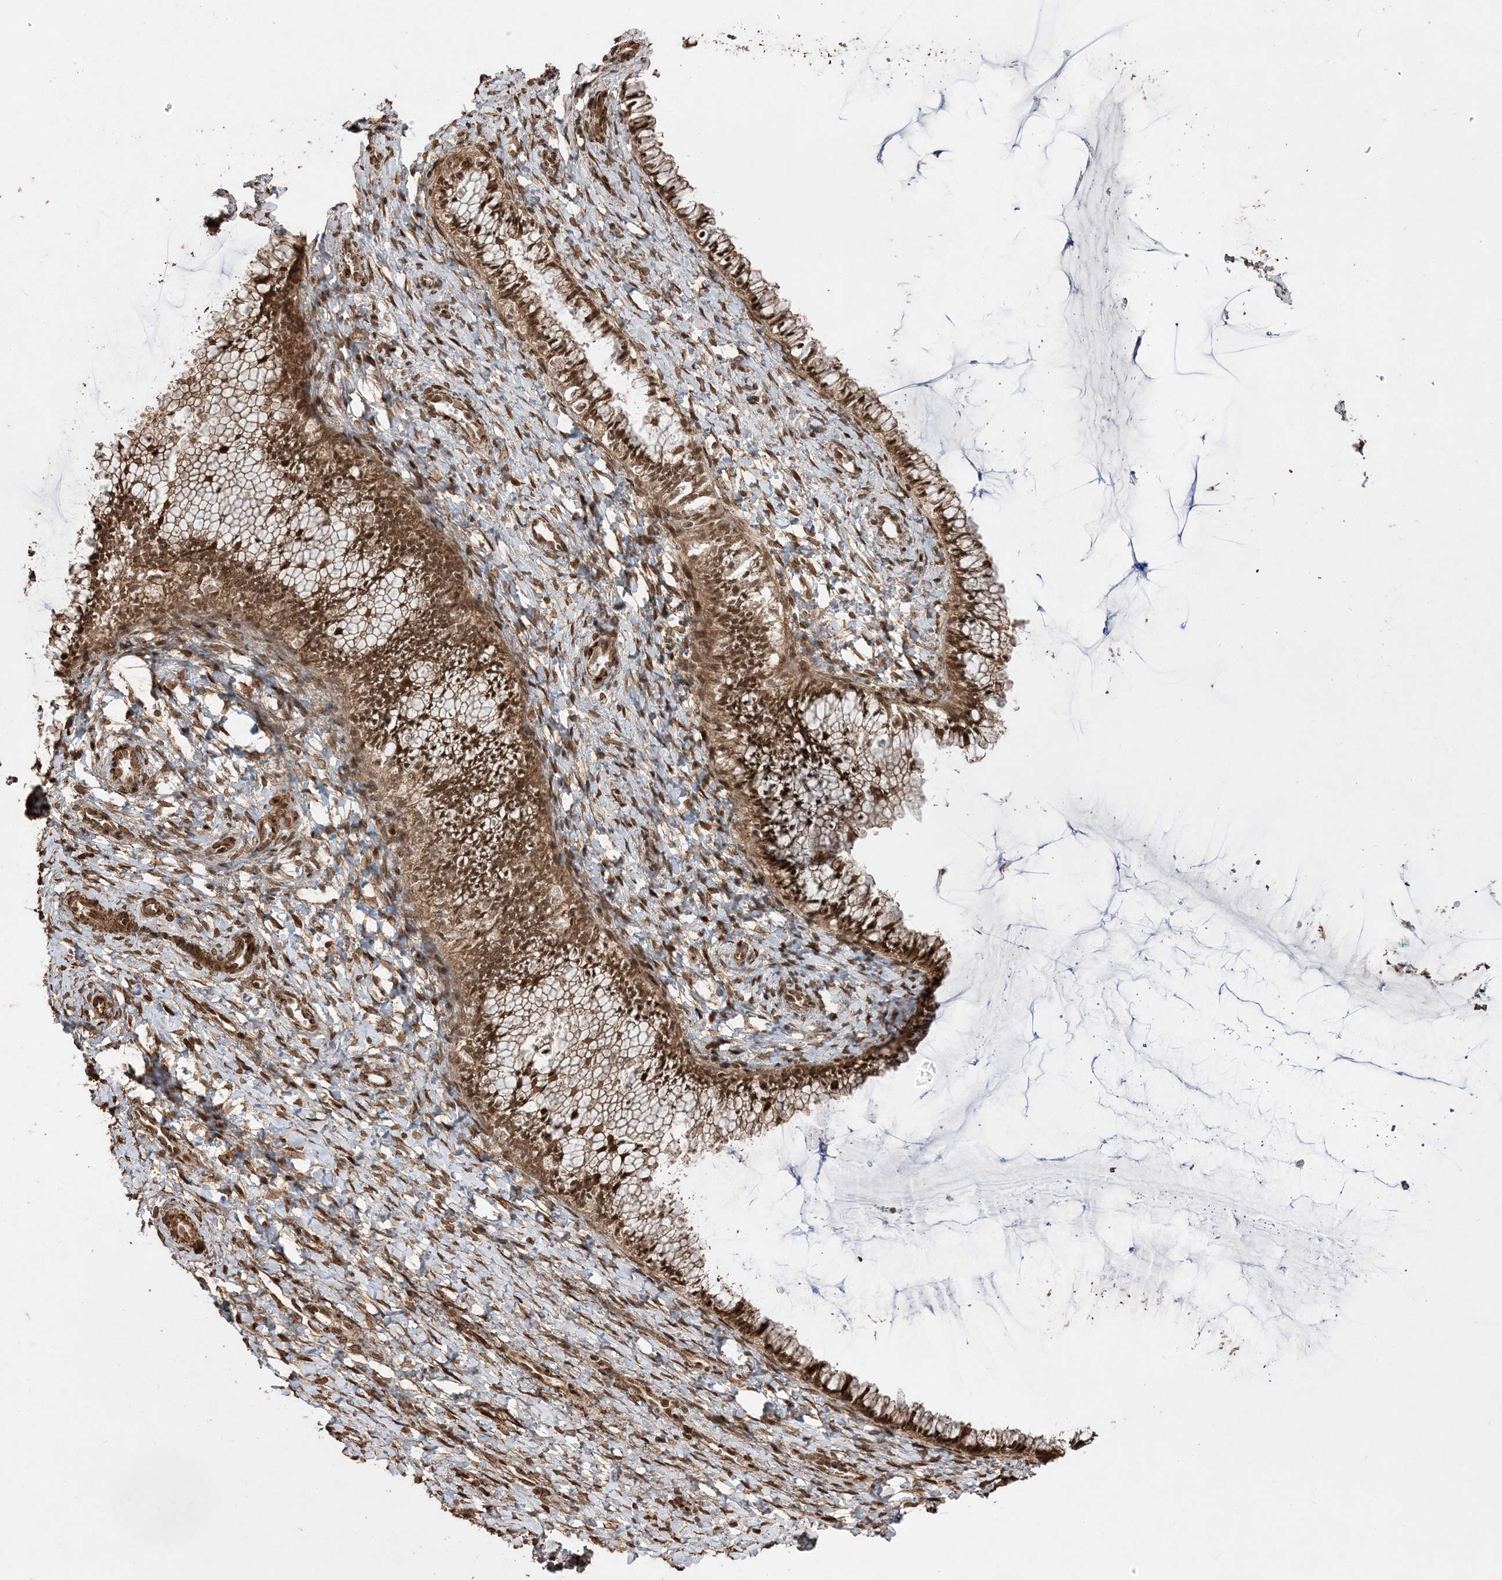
{"staining": {"intensity": "moderate", "quantity": ">75%", "location": "cytoplasmic/membranous,nuclear"}, "tissue": "cervix", "cell_type": "Glandular cells", "image_type": "normal", "snomed": [{"axis": "morphology", "description": "Normal tissue, NOS"}, {"axis": "morphology", "description": "Adenocarcinoma, NOS"}, {"axis": "topography", "description": "Cervix"}], "caption": "Protein expression analysis of normal cervix displays moderate cytoplasmic/membranous,nuclear staining in about >75% of glandular cells. (DAB (3,3'-diaminobenzidine) = brown stain, brightfield microscopy at high magnification).", "gene": "ETAA1", "patient": {"sex": "female", "age": 29}}